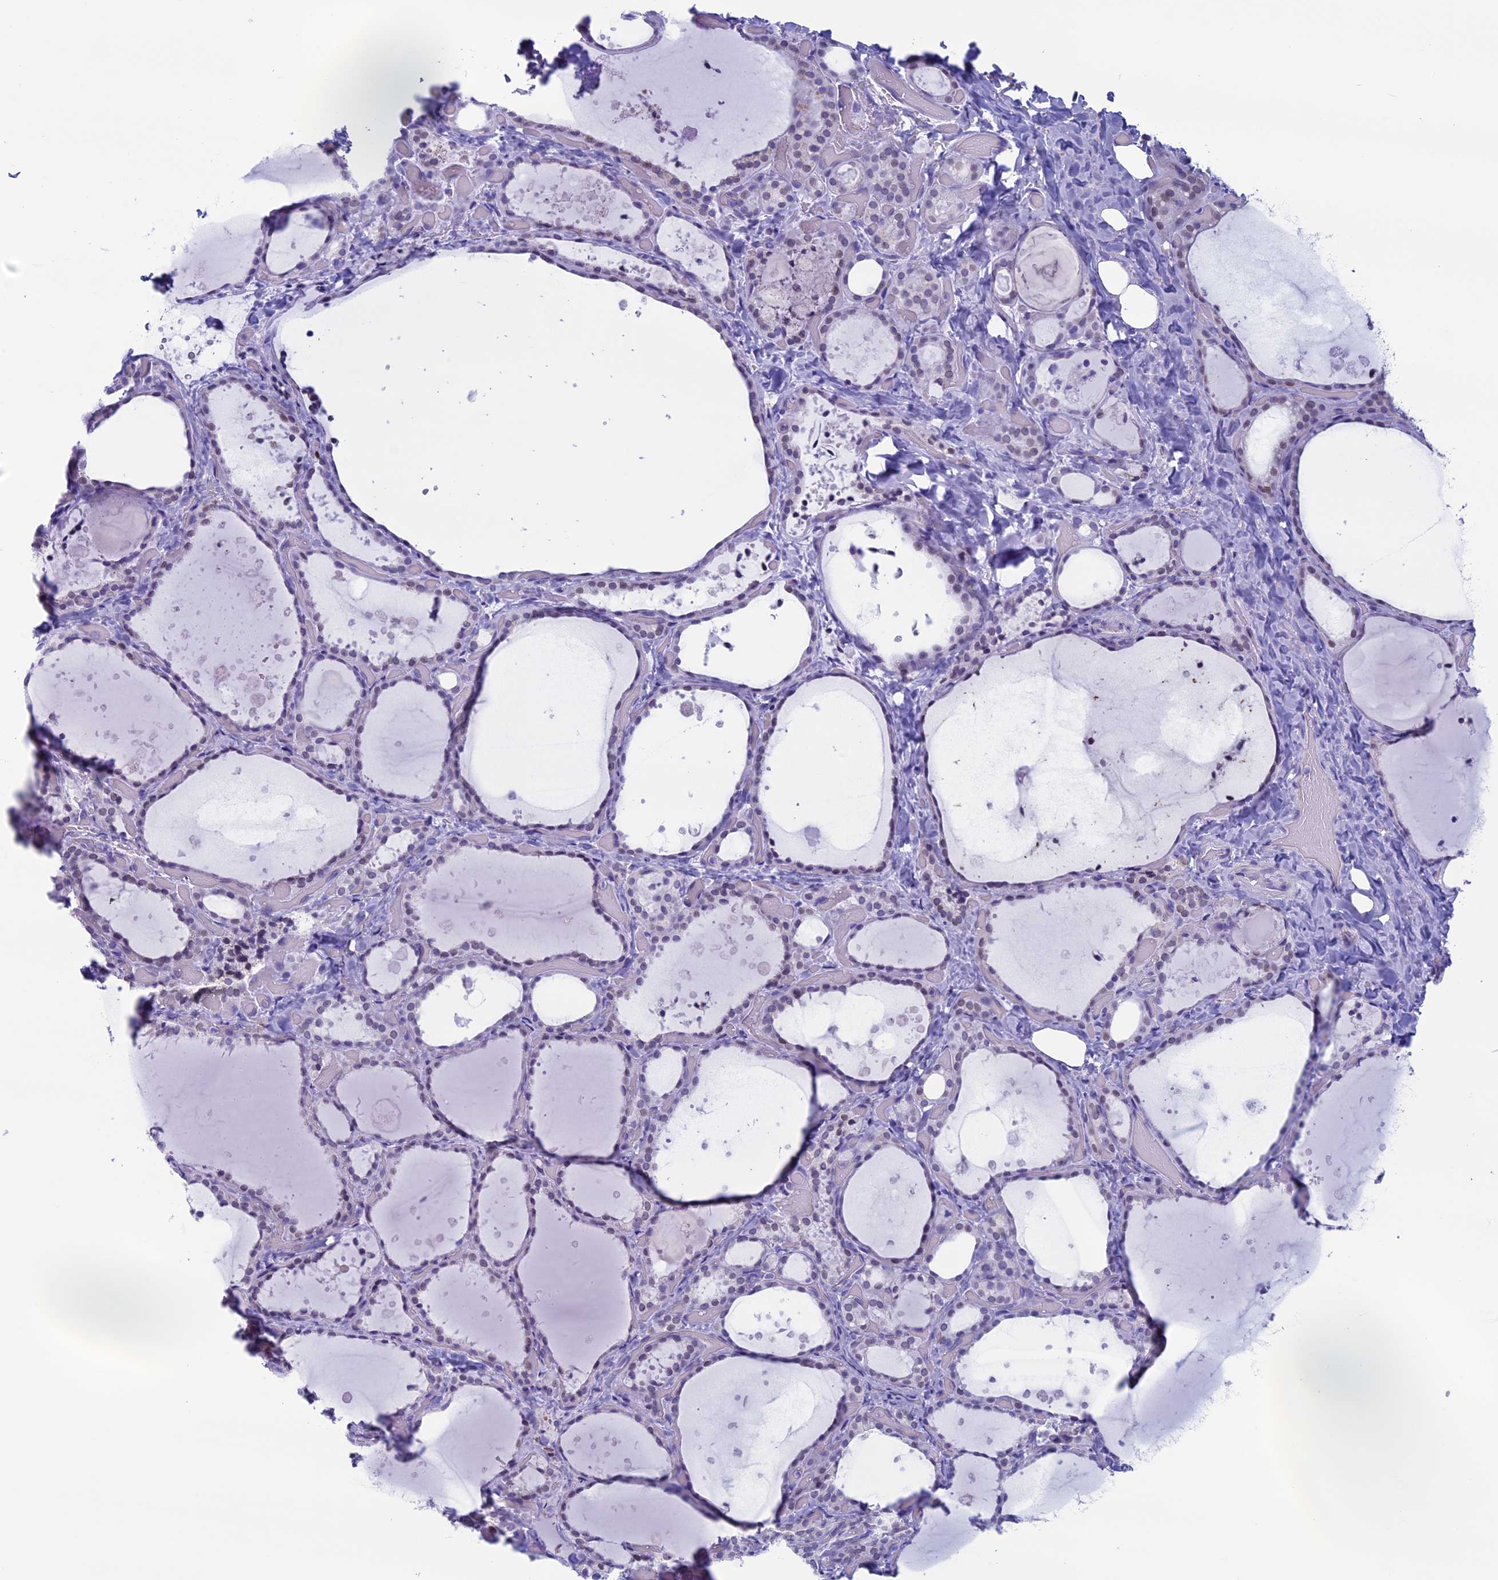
{"staining": {"intensity": "weak", "quantity": "<25%", "location": "nuclear"}, "tissue": "thyroid gland", "cell_type": "Glandular cells", "image_type": "normal", "snomed": [{"axis": "morphology", "description": "Normal tissue, NOS"}, {"axis": "topography", "description": "Thyroid gland"}], "caption": "The image displays no staining of glandular cells in unremarkable thyroid gland.", "gene": "FAM169A", "patient": {"sex": "female", "age": 44}}